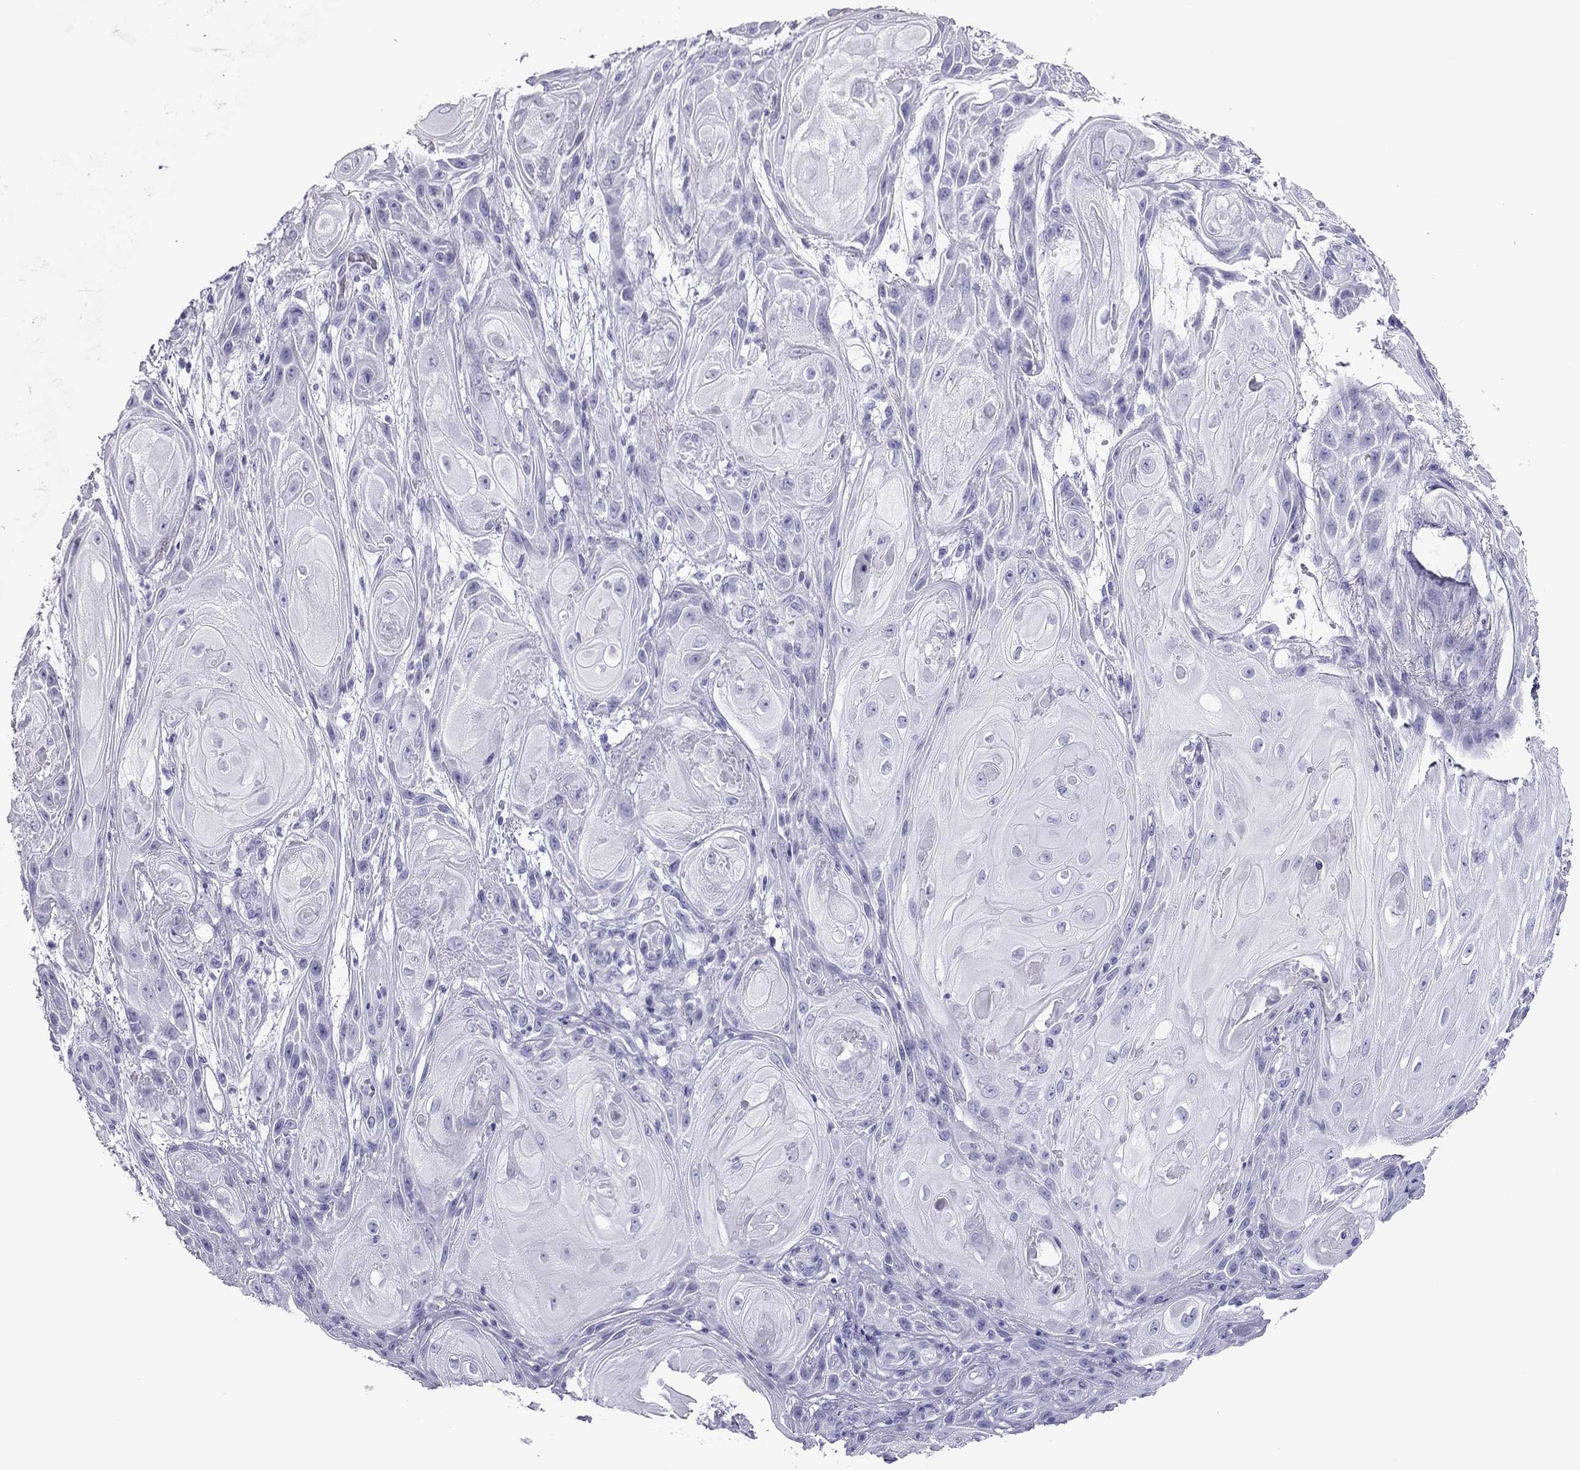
{"staining": {"intensity": "negative", "quantity": "none", "location": "none"}, "tissue": "skin cancer", "cell_type": "Tumor cells", "image_type": "cancer", "snomed": [{"axis": "morphology", "description": "Squamous cell carcinoma, NOS"}, {"axis": "topography", "description": "Skin"}], "caption": "Immunohistochemistry (IHC) of human squamous cell carcinoma (skin) reveals no expression in tumor cells.", "gene": "PDE6A", "patient": {"sex": "male", "age": 62}}